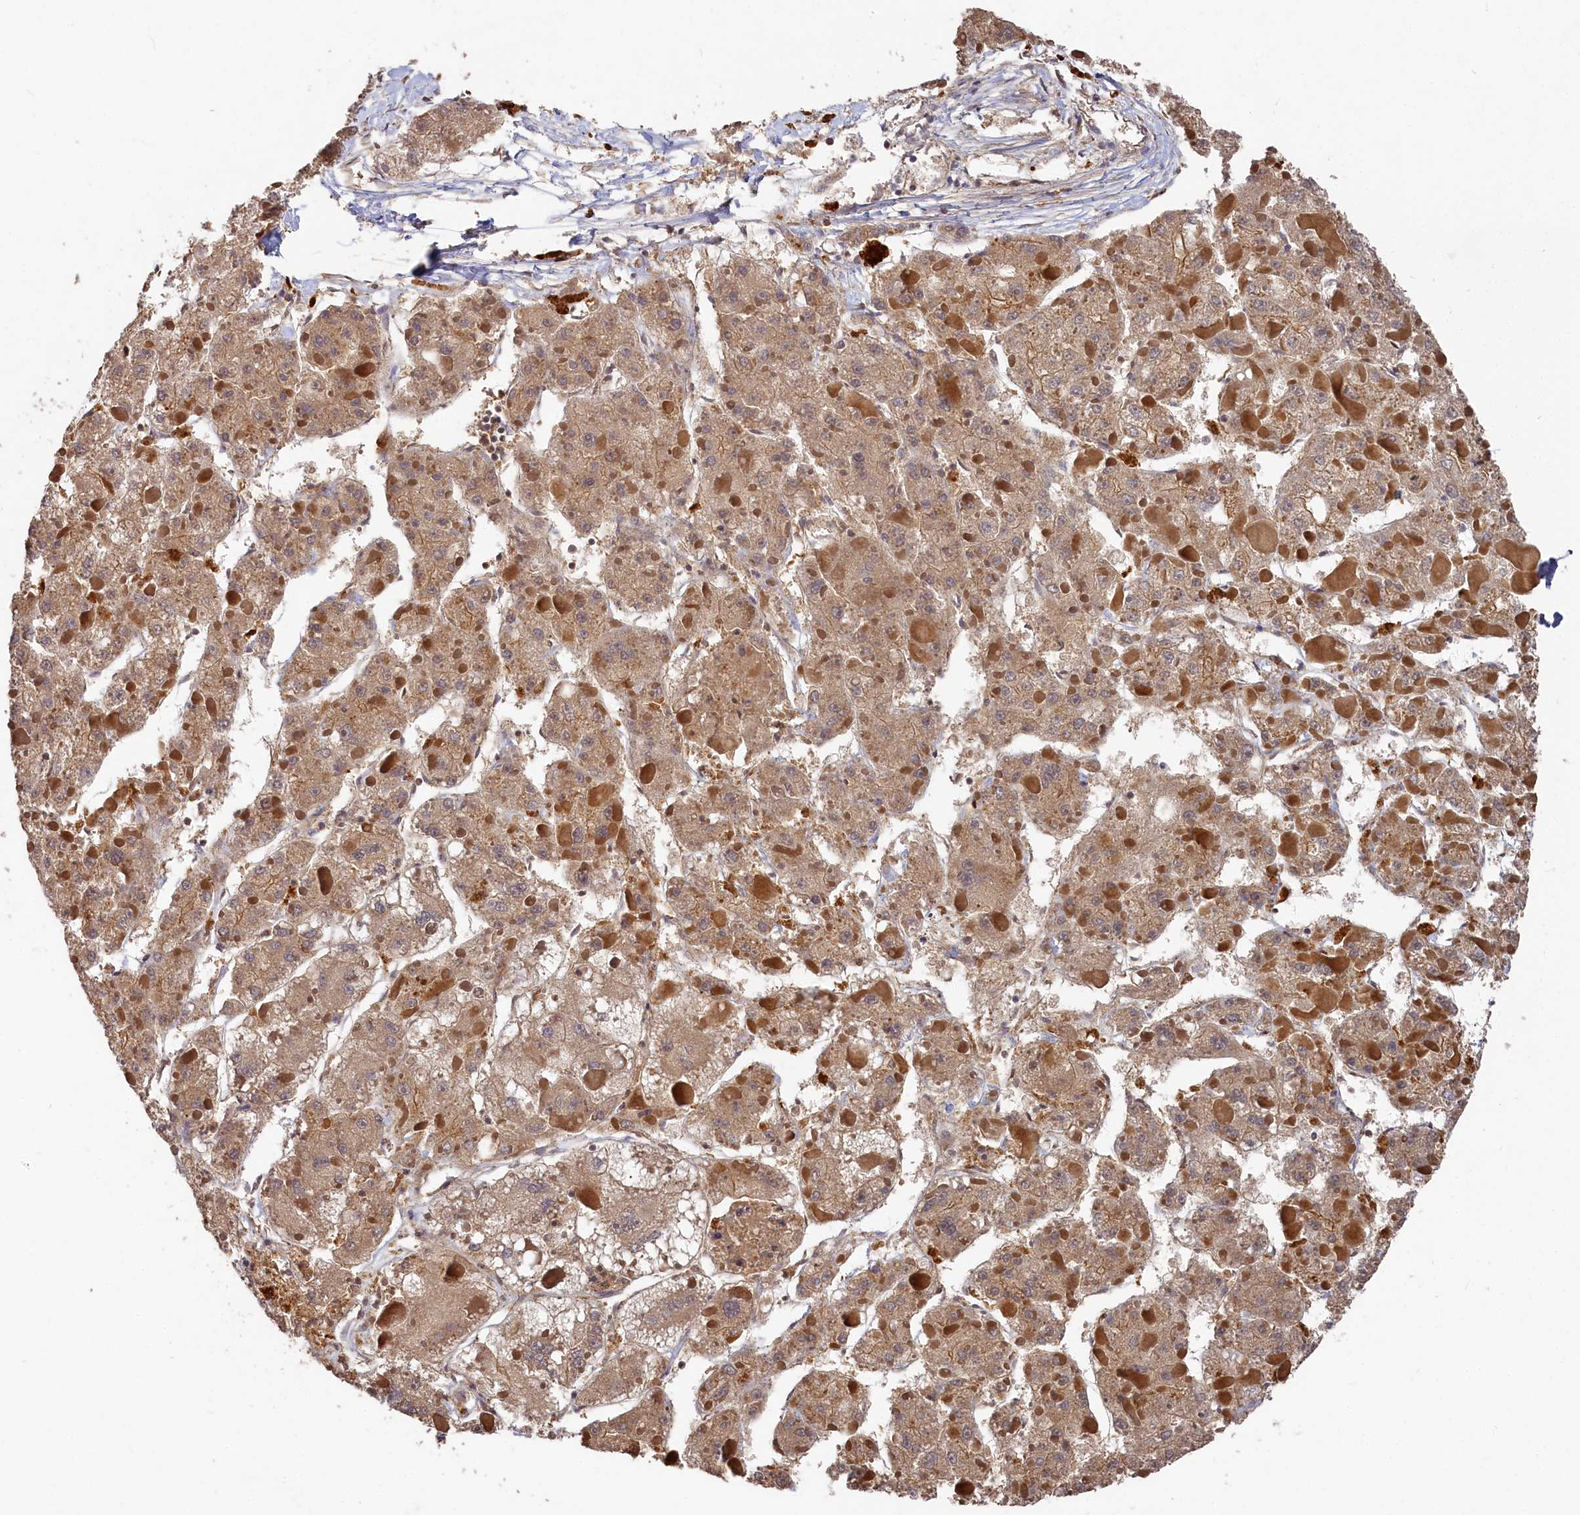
{"staining": {"intensity": "moderate", "quantity": ">75%", "location": "cytoplasmic/membranous"}, "tissue": "liver cancer", "cell_type": "Tumor cells", "image_type": "cancer", "snomed": [{"axis": "morphology", "description": "Carcinoma, Hepatocellular, NOS"}, {"axis": "topography", "description": "Liver"}], "caption": "Immunohistochemical staining of human liver cancer demonstrates moderate cytoplasmic/membranous protein positivity in about >75% of tumor cells.", "gene": "DHRS11", "patient": {"sex": "female", "age": 73}}